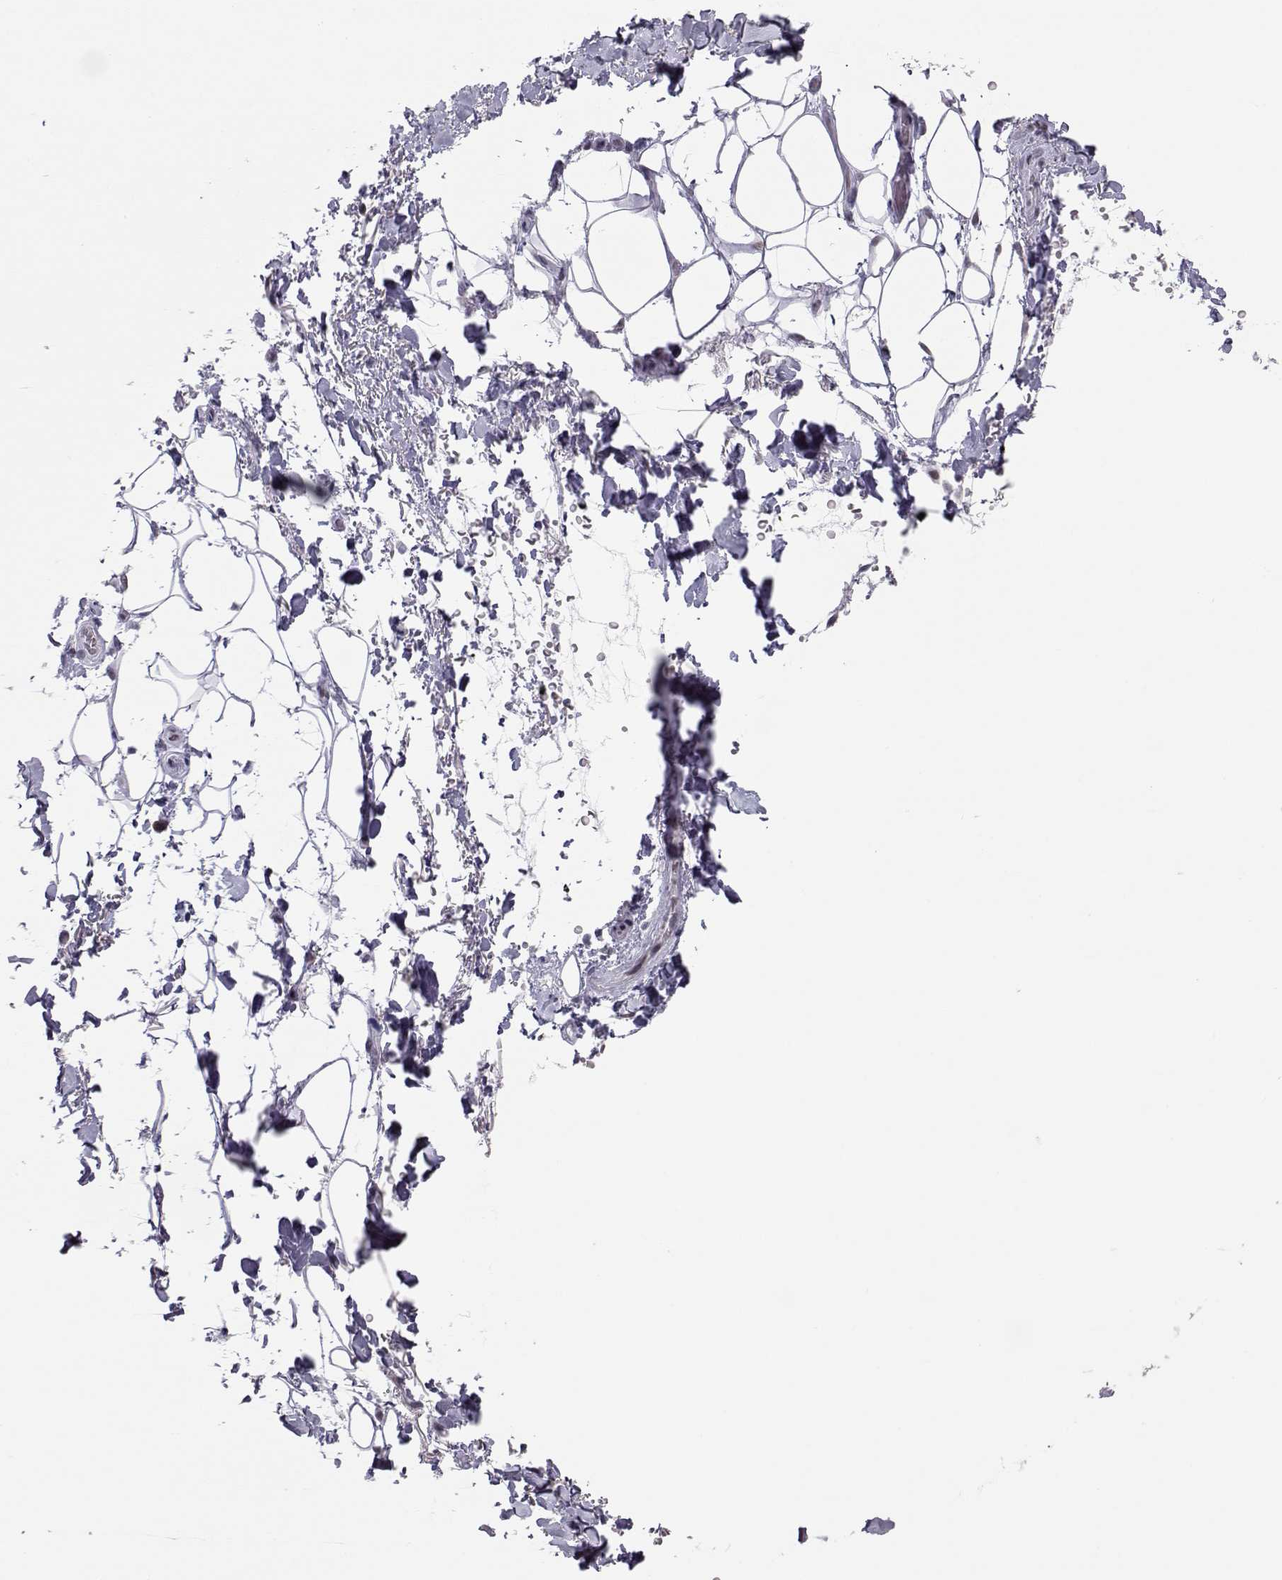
{"staining": {"intensity": "negative", "quantity": "none", "location": "none"}, "tissue": "adipose tissue", "cell_type": "Adipocytes", "image_type": "normal", "snomed": [{"axis": "morphology", "description": "Normal tissue, NOS"}, {"axis": "topography", "description": "Anal"}, {"axis": "topography", "description": "Peripheral nerve tissue"}], "caption": "Adipocytes are negative for protein expression in unremarkable human adipose tissue. Brightfield microscopy of IHC stained with DAB (3,3'-diaminobenzidine) (brown) and hematoxylin (blue), captured at high magnification.", "gene": "SIX6", "patient": {"sex": "male", "age": 53}}